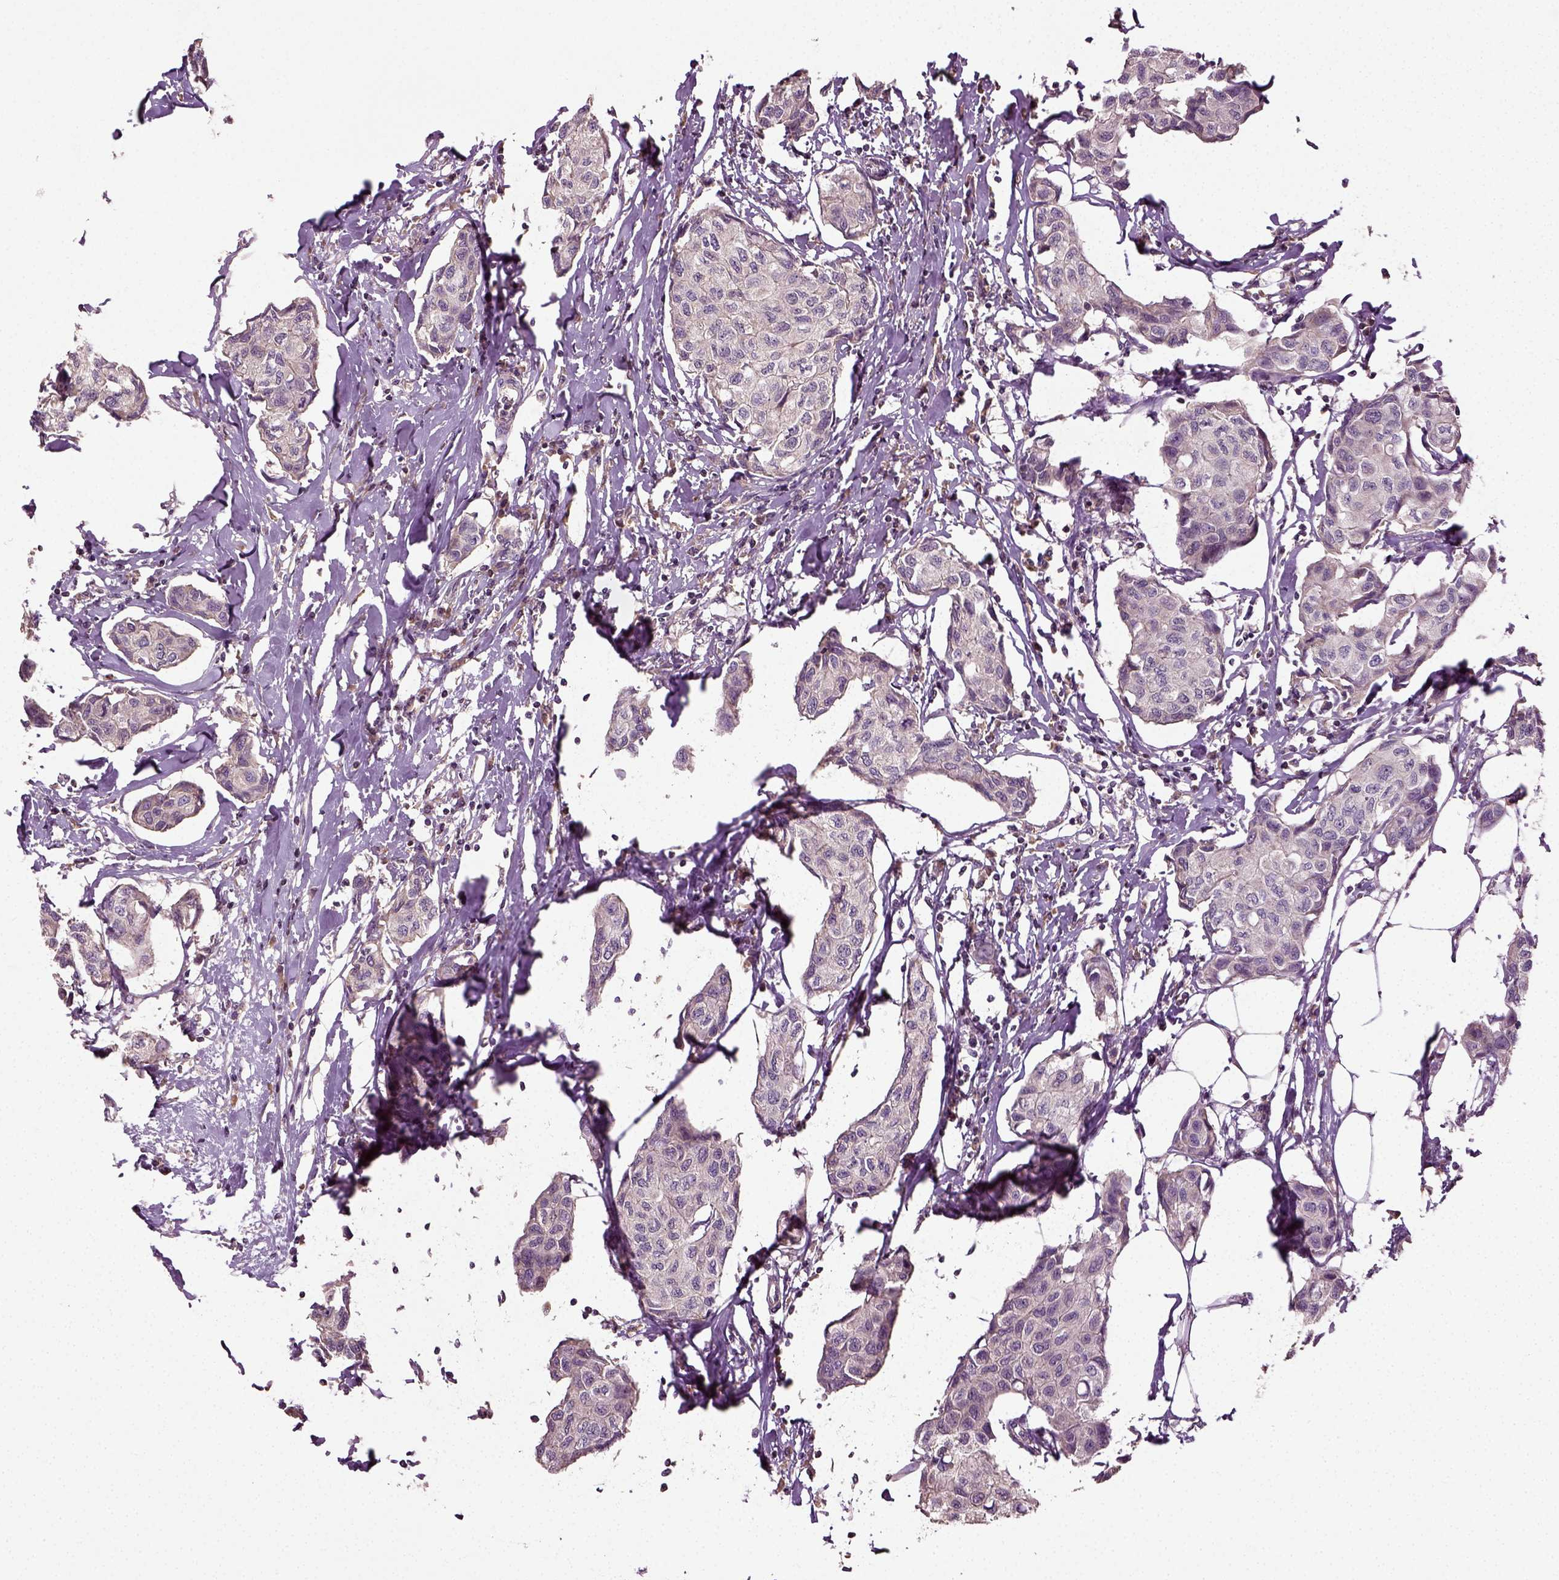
{"staining": {"intensity": "negative", "quantity": "none", "location": "none"}, "tissue": "breast cancer", "cell_type": "Tumor cells", "image_type": "cancer", "snomed": [{"axis": "morphology", "description": "Duct carcinoma"}, {"axis": "topography", "description": "Breast"}], "caption": "A histopathology image of breast cancer stained for a protein displays no brown staining in tumor cells.", "gene": "ERV3-1", "patient": {"sex": "female", "age": 80}}